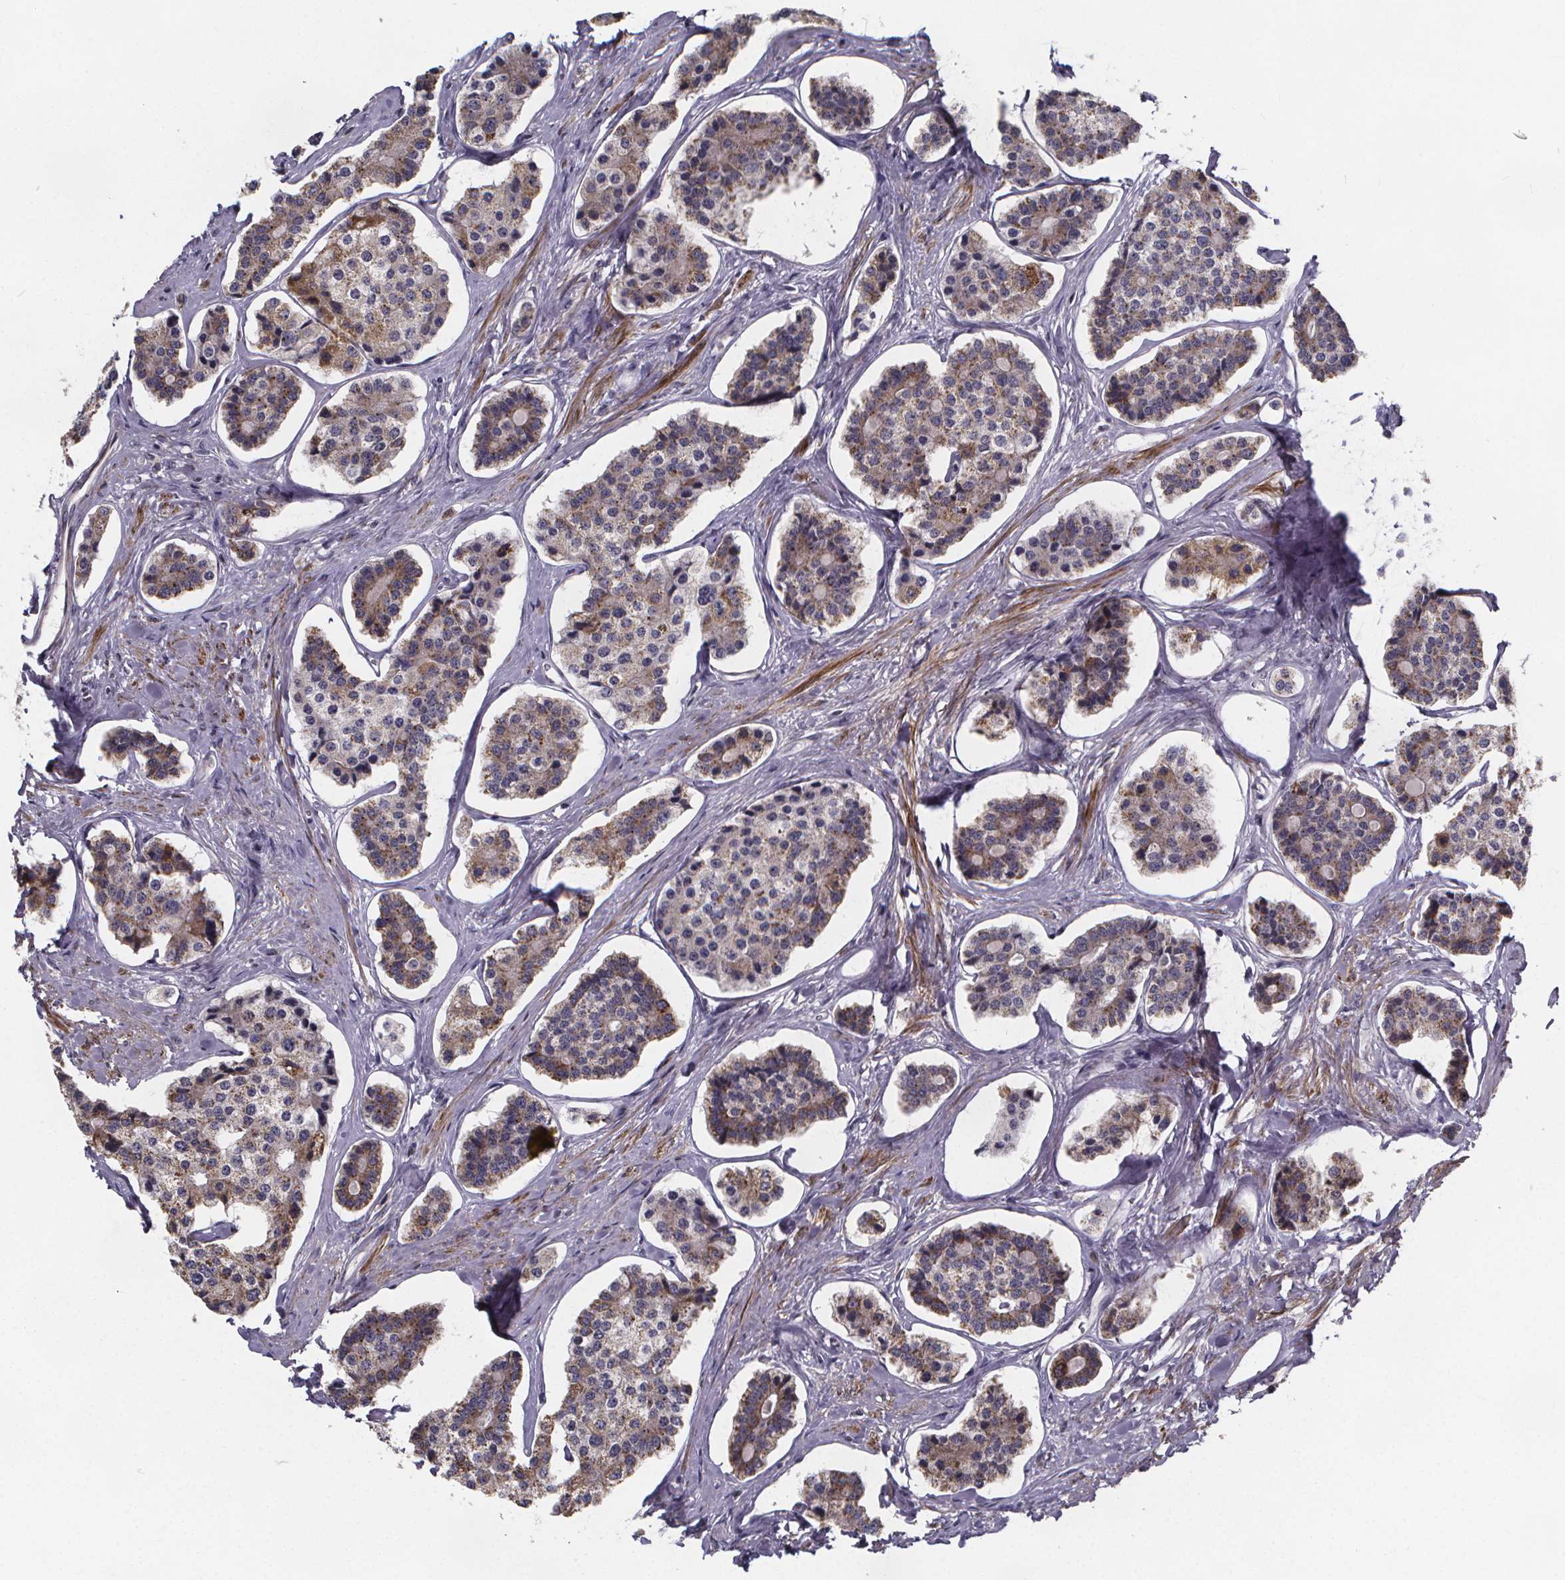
{"staining": {"intensity": "moderate", "quantity": "25%-75%", "location": "cytoplasmic/membranous"}, "tissue": "carcinoid", "cell_type": "Tumor cells", "image_type": "cancer", "snomed": [{"axis": "morphology", "description": "Carcinoid, malignant, NOS"}, {"axis": "topography", "description": "Small intestine"}], "caption": "This image reveals immunohistochemistry (IHC) staining of human carcinoid, with medium moderate cytoplasmic/membranous staining in approximately 25%-75% of tumor cells.", "gene": "FBXW2", "patient": {"sex": "female", "age": 65}}